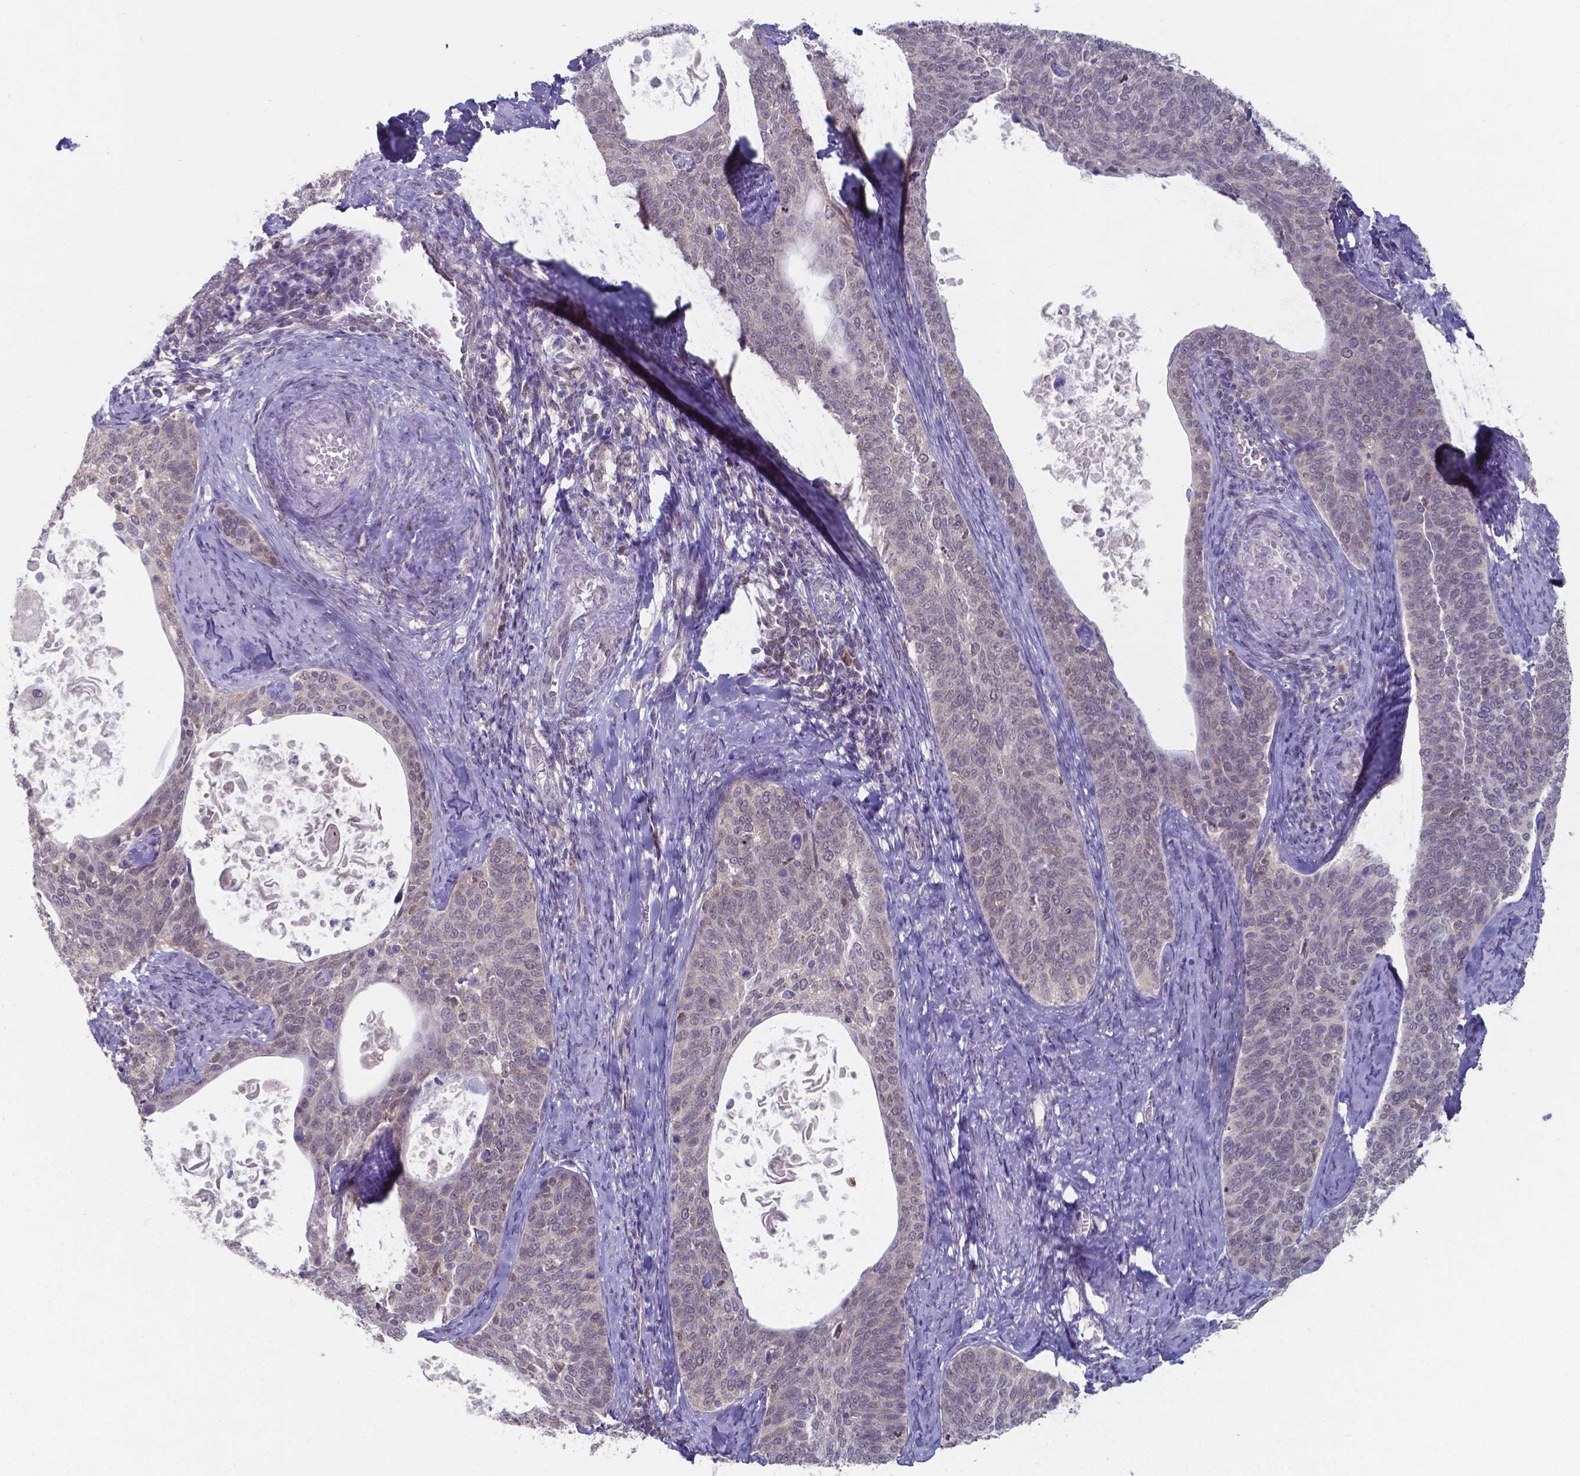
{"staining": {"intensity": "weak", "quantity": "<25%", "location": "nuclear"}, "tissue": "cervical cancer", "cell_type": "Tumor cells", "image_type": "cancer", "snomed": [{"axis": "morphology", "description": "Squamous cell carcinoma, NOS"}, {"axis": "topography", "description": "Cervix"}], "caption": "IHC image of squamous cell carcinoma (cervical) stained for a protein (brown), which demonstrates no expression in tumor cells.", "gene": "UBE2E2", "patient": {"sex": "female", "age": 69}}